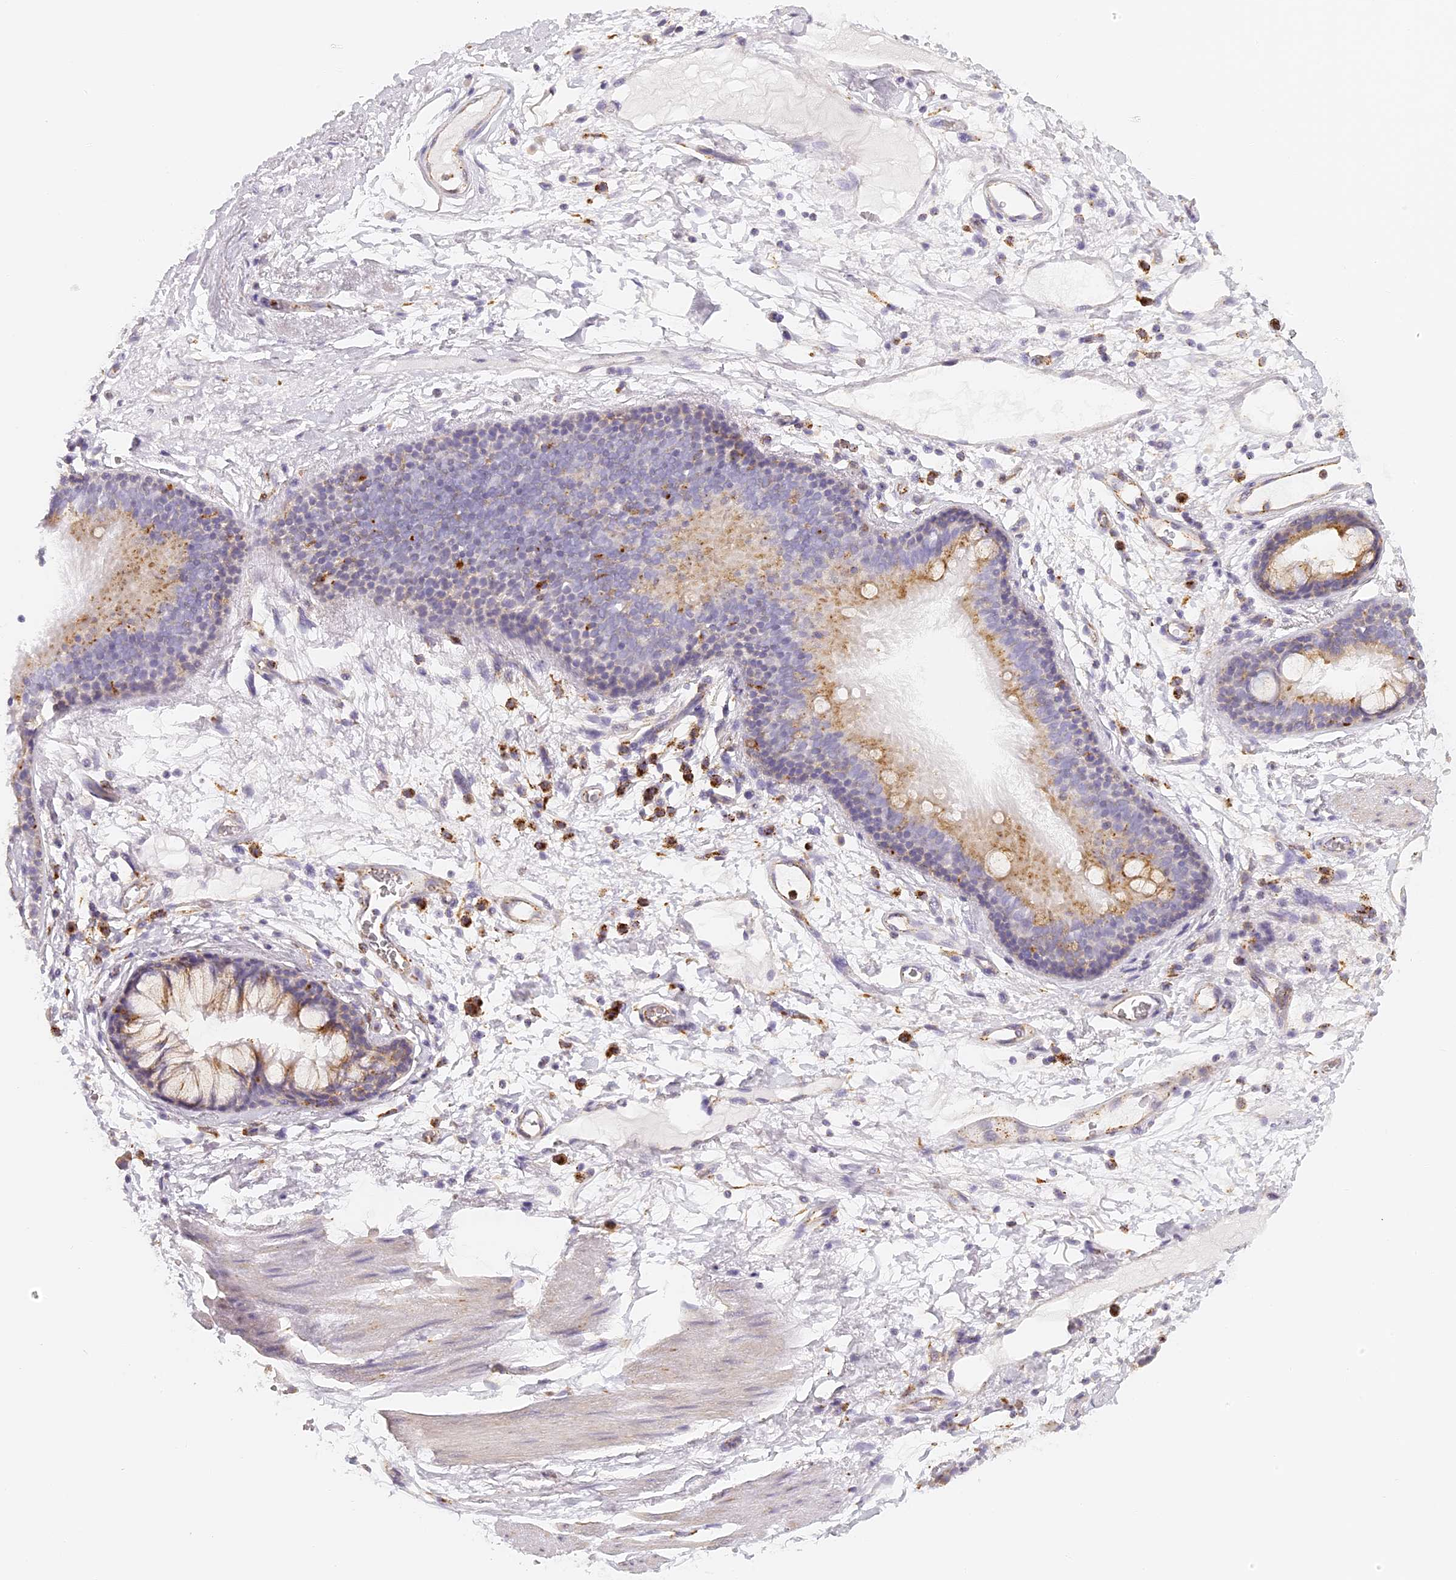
{"staining": {"intensity": "negative", "quantity": "none", "location": "none"}, "tissue": "adipose tissue", "cell_type": "Adipocytes", "image_type": "normal", "snomed": [{"axis": "morphology", "description": "Normal tissue, NOS"}, {"axis": "topography", "description": "Cartilage tissue"}], "caption": "Immunohistochemical staining of unremarkable adipose tissue demonstrates no significant positivity in adipocytes.", "gene": "LAMP2", "patient": {"sex": "female", "age": 63}}